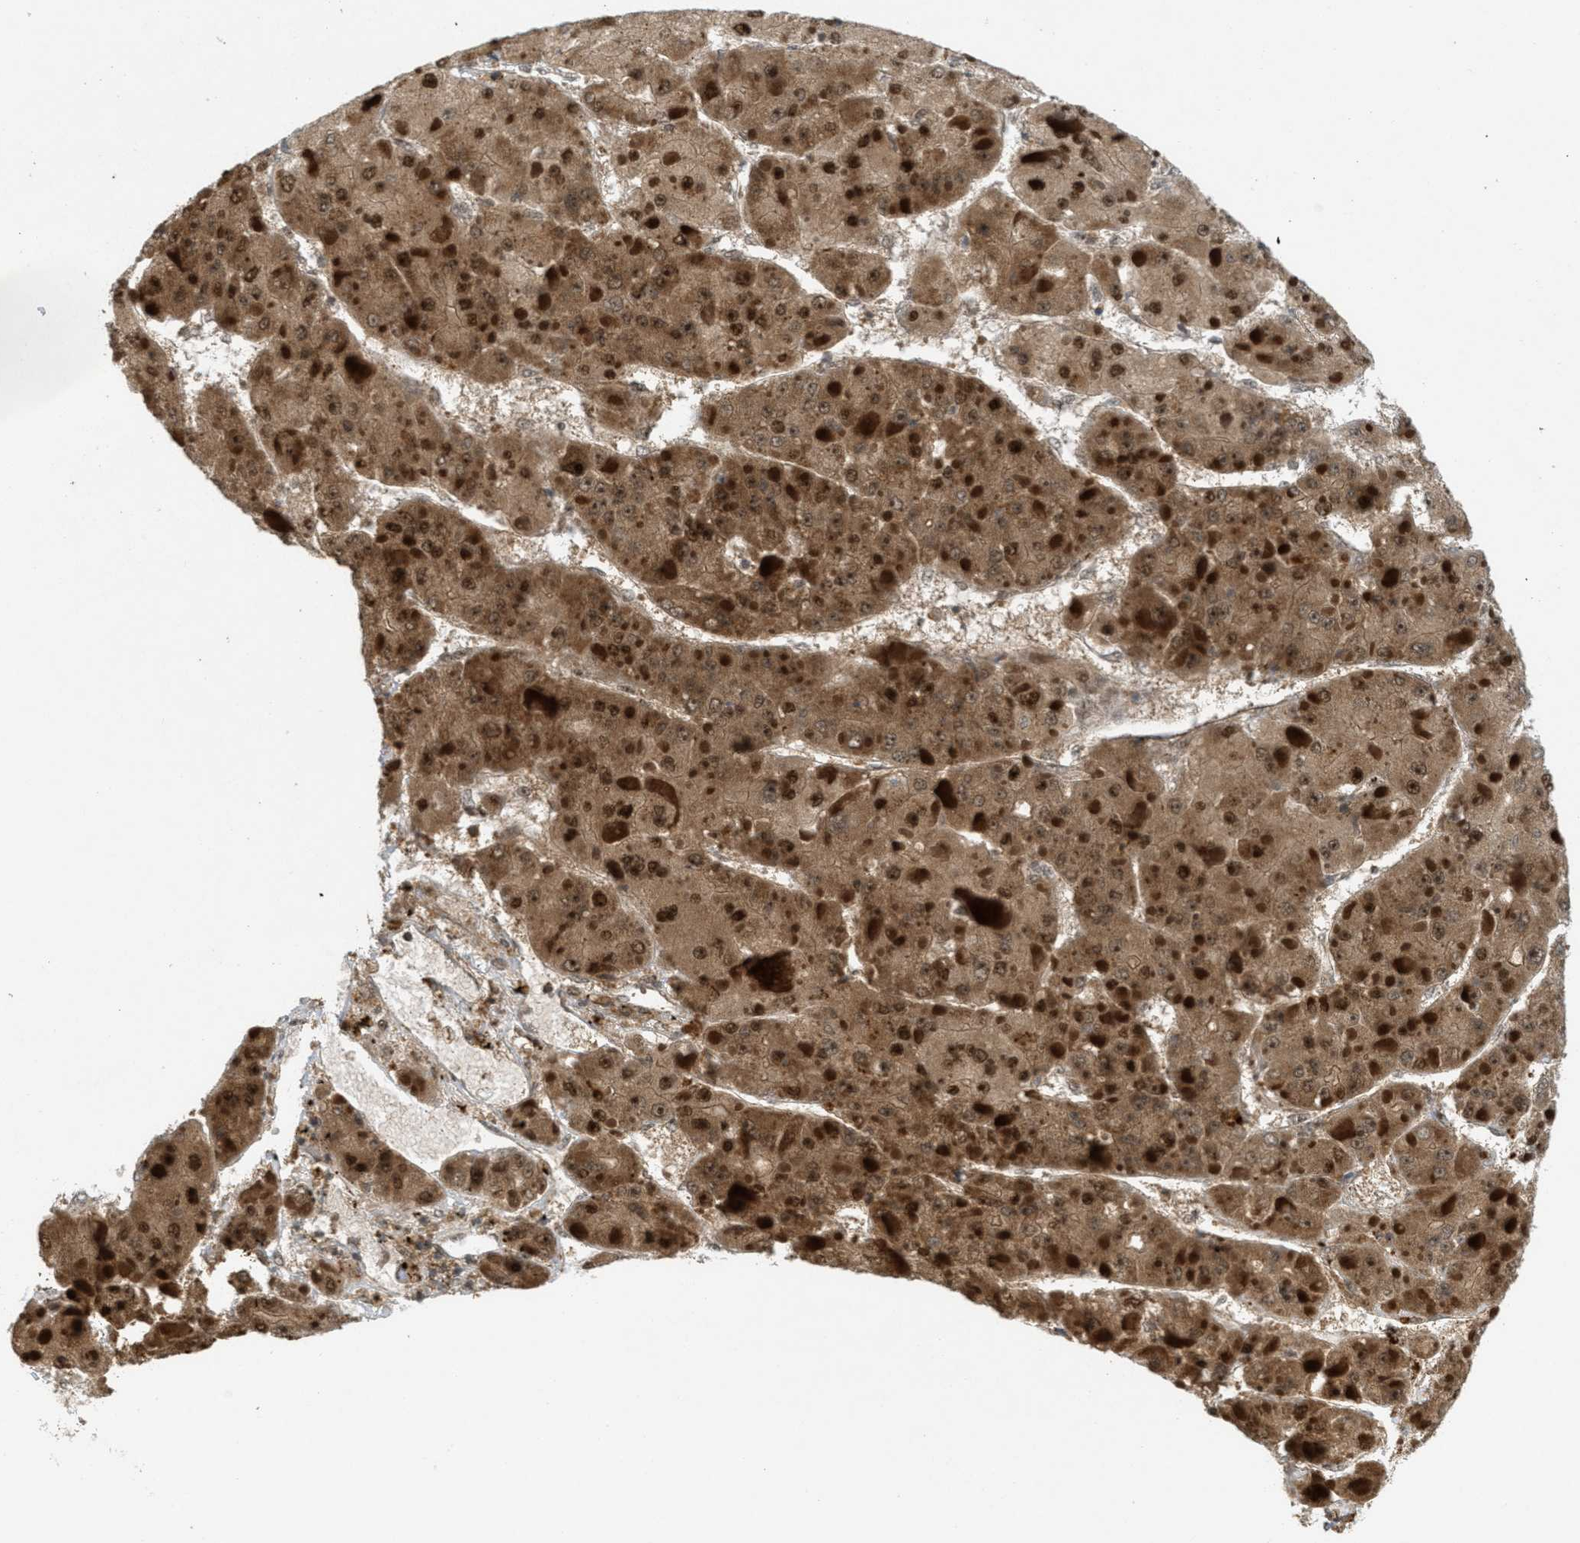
{"staining": {"intensity": "strong", "quantity": ">75%", "location": "cytoplasmic/membranous,nuclear"}, "tissue": "liver cancer", "cell_type": "Tumor cells", "image_type": "cancer", "snomed": [{"axis": "morphology", "description": "Carcinoma, Hepatocellular, NOS"}, {"axis": "topography", "description": "Liver"}], "caption": "The micrograph demonstrates immunohistochemical staining of liver cancer. There is strong cytoplasmic/membranous and nuclear positivity is appreciated in approximately >75% of tumor cells. Nuclei are stained in blue.", "gene": "TLK1", "patient": {"sex": "female", "age": 73}}